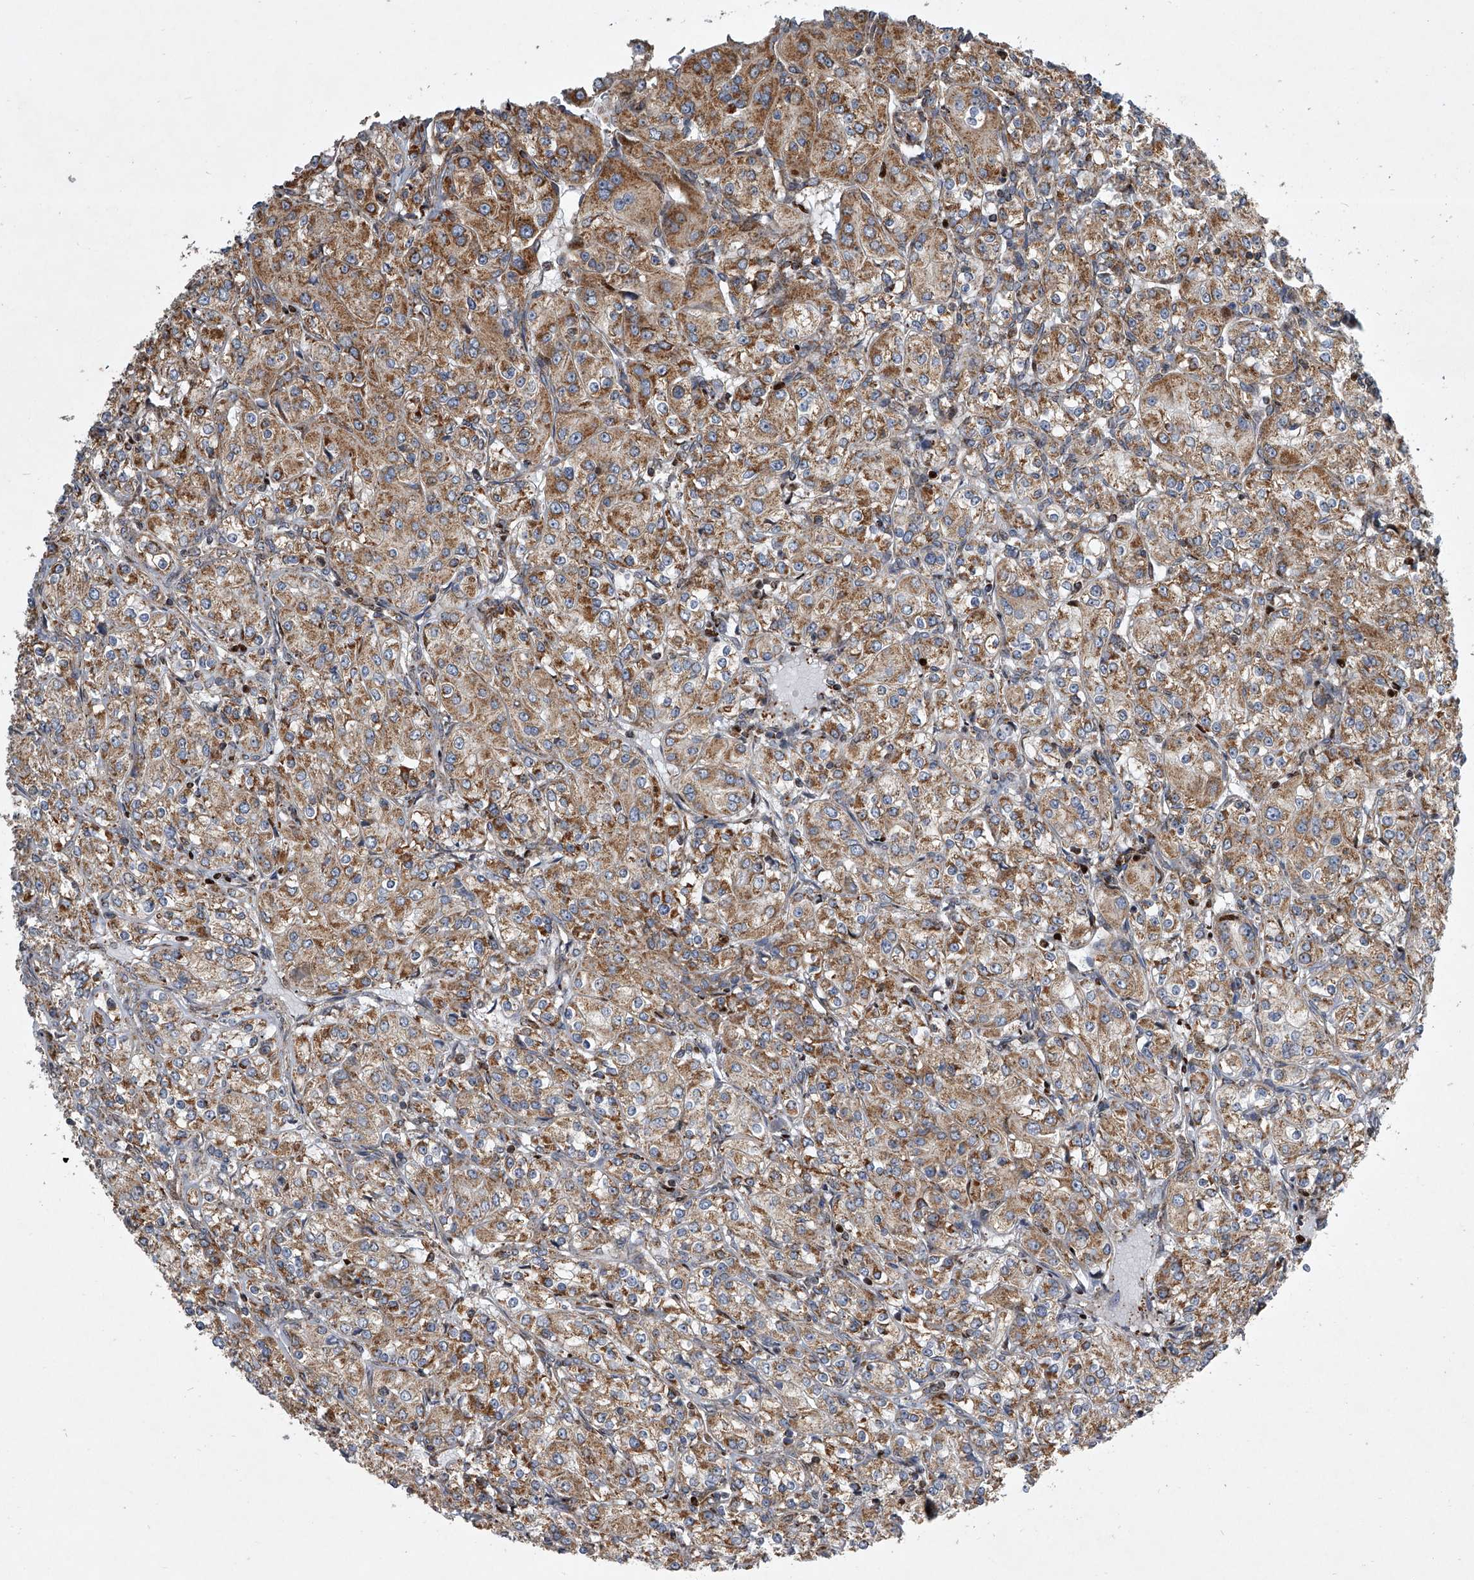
{"staining": {"intensity": "moderate", "quantity": ">75%", "location": "cytoplasmic/membranous"}, "tissue": "renal cancer", "cell_type": "Tumor cells", "image_type": "cancer", "snomed": [{"axis": "morphology", "description": "Adenocarcinoma, NOS"}, {"axis": "topography", "description": "Kidney"}], "caption": "A medium amount of moderate cytoplasmic/membranous positivity is appreciated in about >75% of tumor cells in adenocarcinoma (renal) tissue.", "gene": "STRADA", "patient": {"sex": "male", "age": 77}}